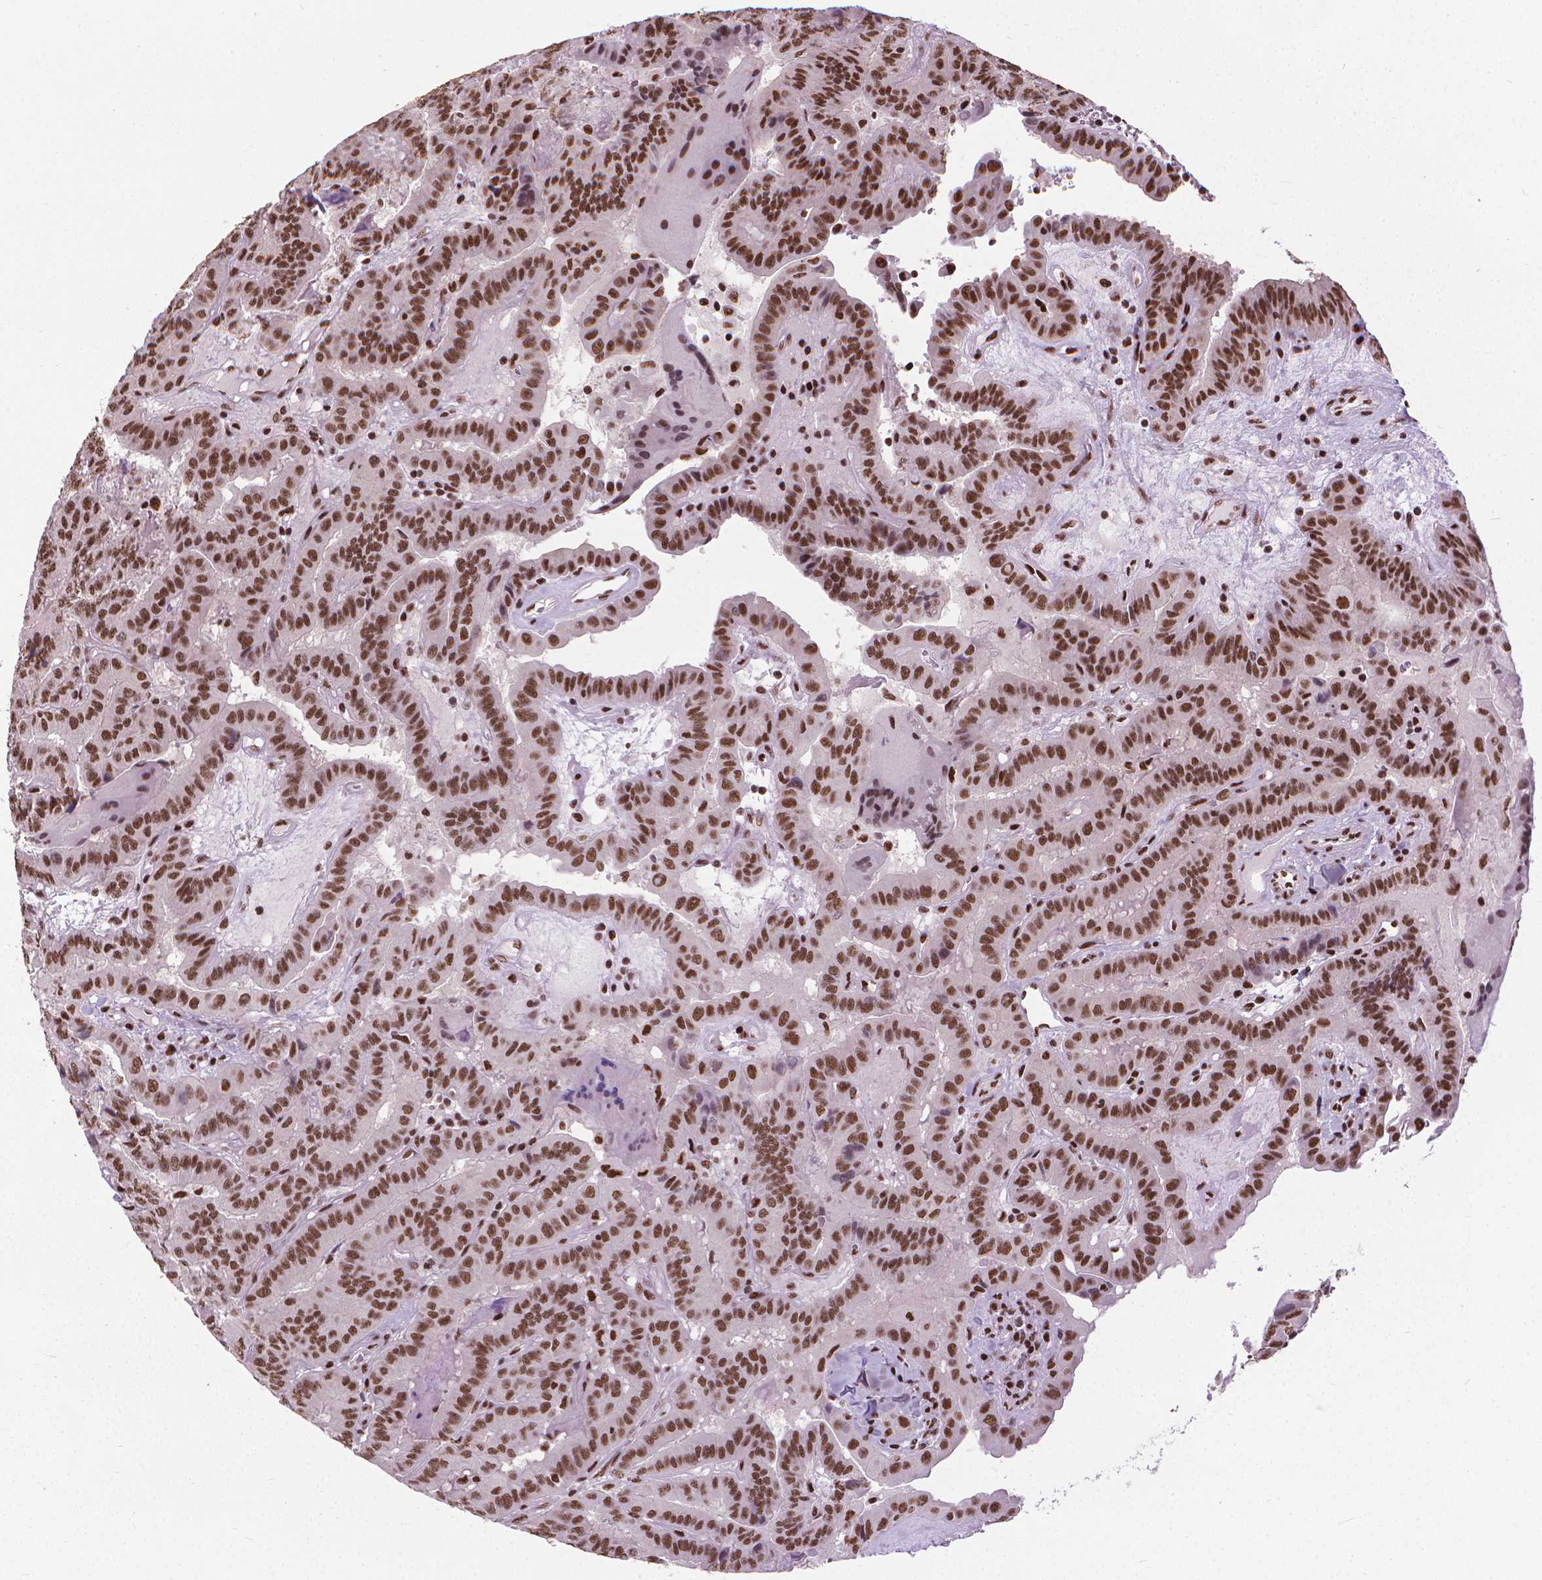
{"staining": {"intensity": "moderate", "quantity": ">75%", "location": "nuclear"}, "tissue": "thyroid cancer", "cell_type": "Tumor cells", "image_type": "cancer", "snomed": [{"axis": "morphology", "description": "Papillary adenocarcinoma, NOS"}, {"axis": "topography", "description": "Thyroid gland"}], "caption": "Immunohistochemical staining of papillary adenocarcinoma (thyroid) reveals medium levels of moderate nuclear expression in about >75% of tumor cells. (IHC, brightfield microscopy, high magnification).", "gene": "AKAP8", "patient": {"sex": "female", "age": 37}}